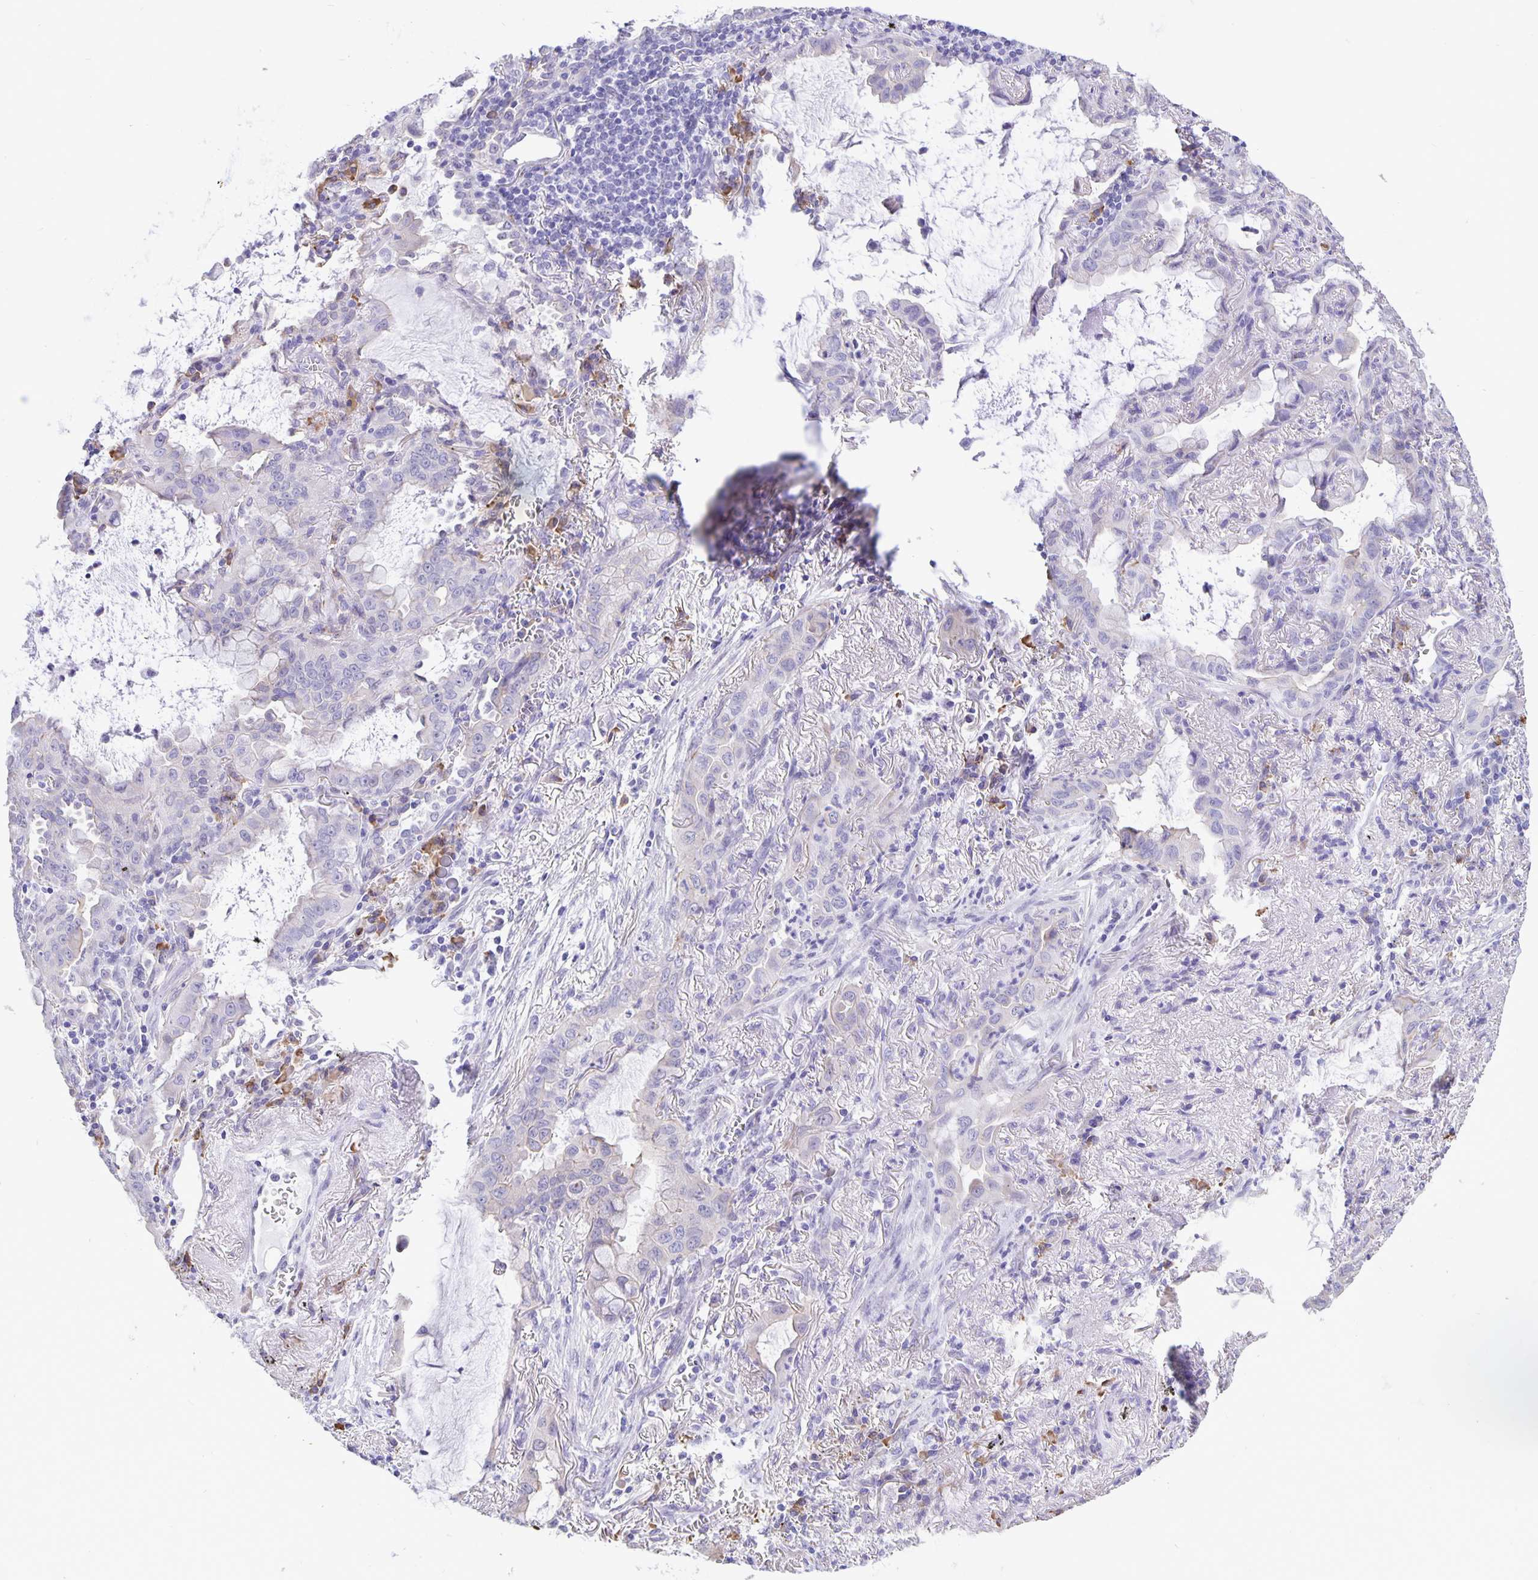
{"staining": {"intensity": "negative", "quantity": "none", "location": "none"}, "tissue": "lung cancer", "cell_type": "Tumor cells", "image_type": "cancer", "snomed": [{"axis": "morphology", "description": "Adenocarcinoma, NOS"}, {"axis": "topography", "description": "Lung"}], "caption": "The photomicrograph exhibits no staining of tumor cells in lung cancer (adenocarcinoma).", "gene": "ERMN", "patient": {"sex": "male", "age": 65}}